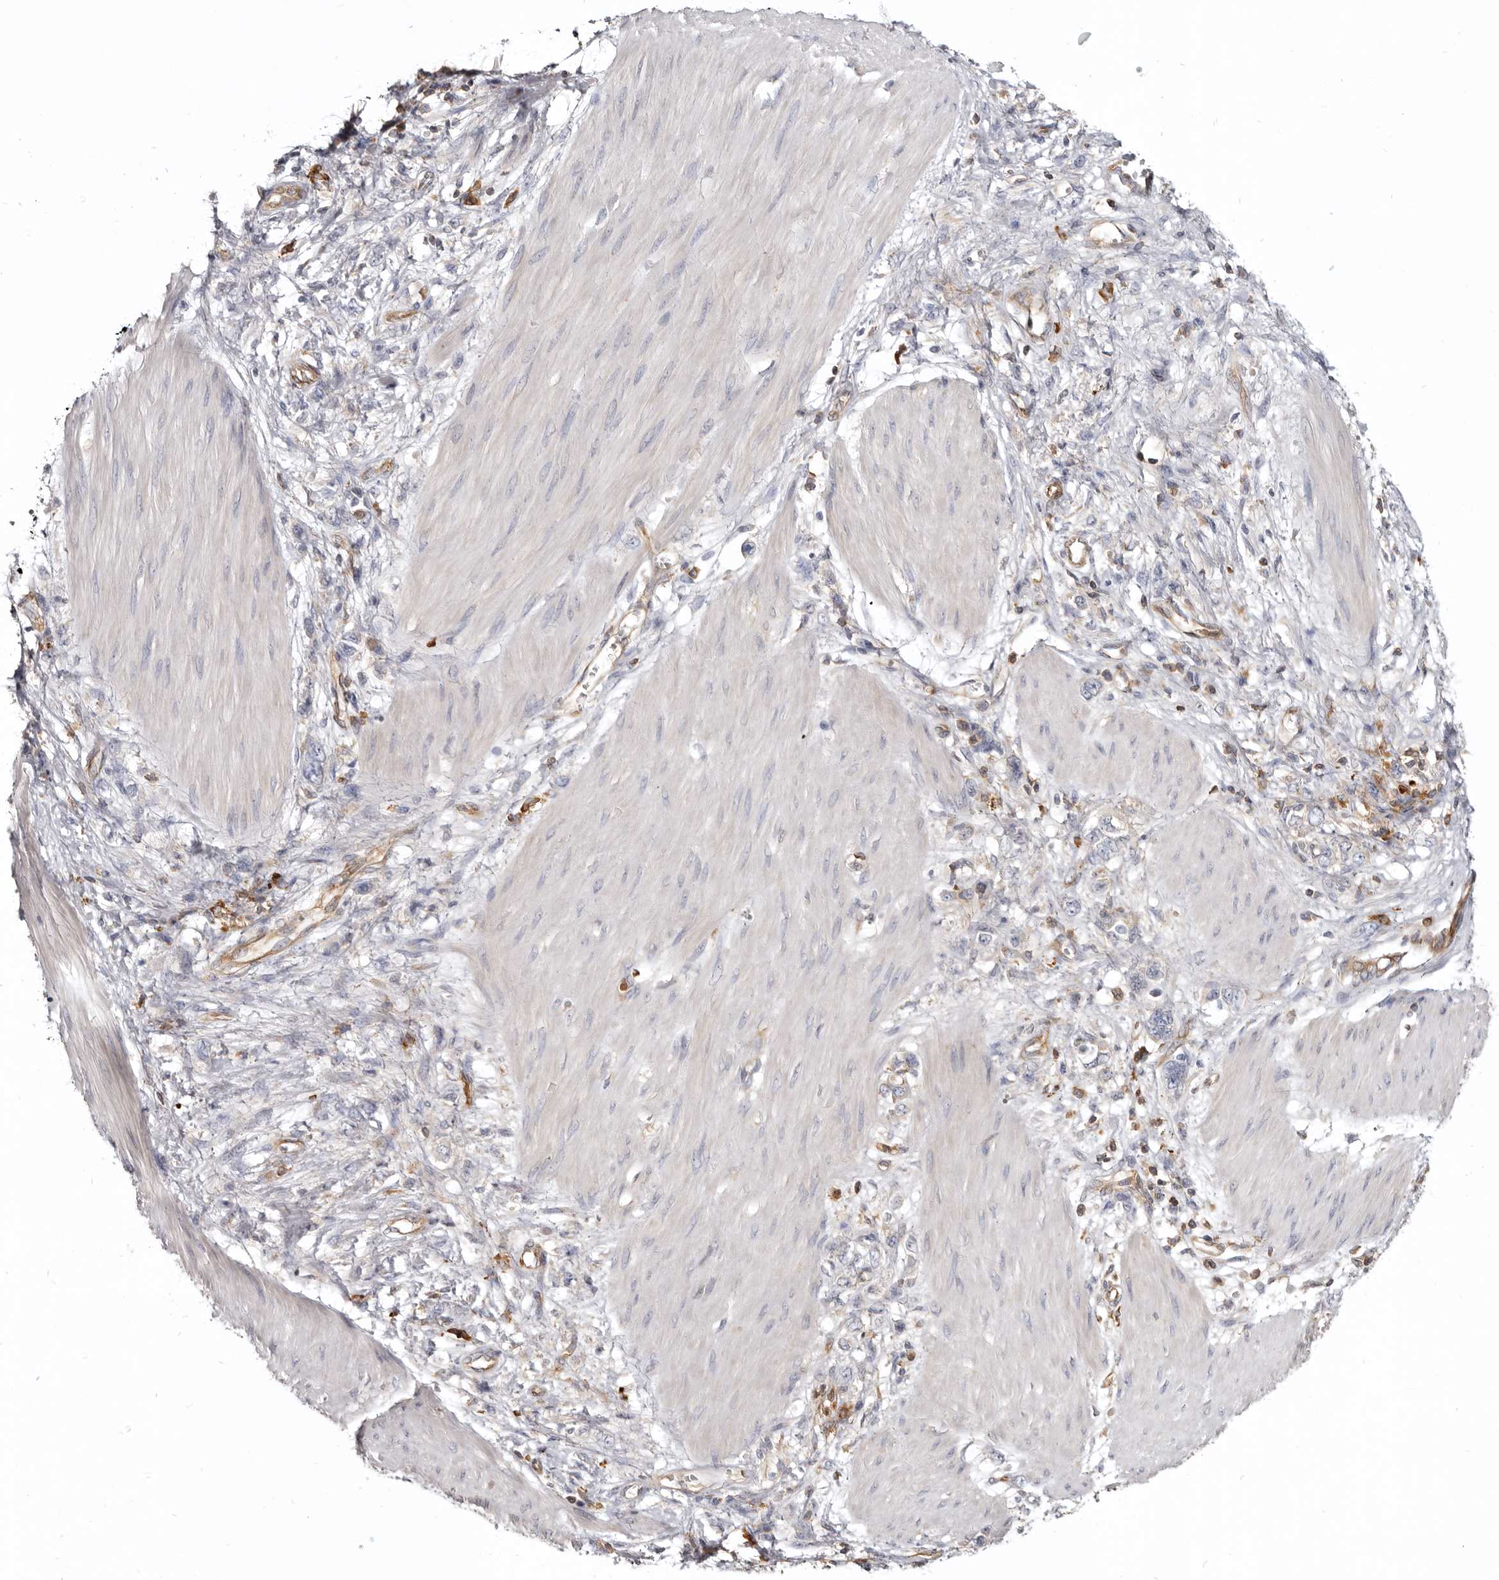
{"staining": {"intensity": "negative", "quantity": "none", "location": "none"}, "tissue": "stomach cancer", "cell_type": "Tumor cells", "image_type": "cancer", "snomed": [{"axis": "morphology", "description": "Adenocarcinoma, NOS"}, {"axis": "topography", "description": "Stomach"}], "caption": "High magnification brightfield microscopy of stomach cancer (adenocarcinoma) stained with DAB (3,3'-diaminobenzidine) (brown) and counterstained with hematoxylin (blue): tumor cells show no significant positivity. (DAB (3,3'-diaminobenzidine) IHC, high magnification).", "gene": "CBL", "patient": {"sex": "female", "age": 76}}